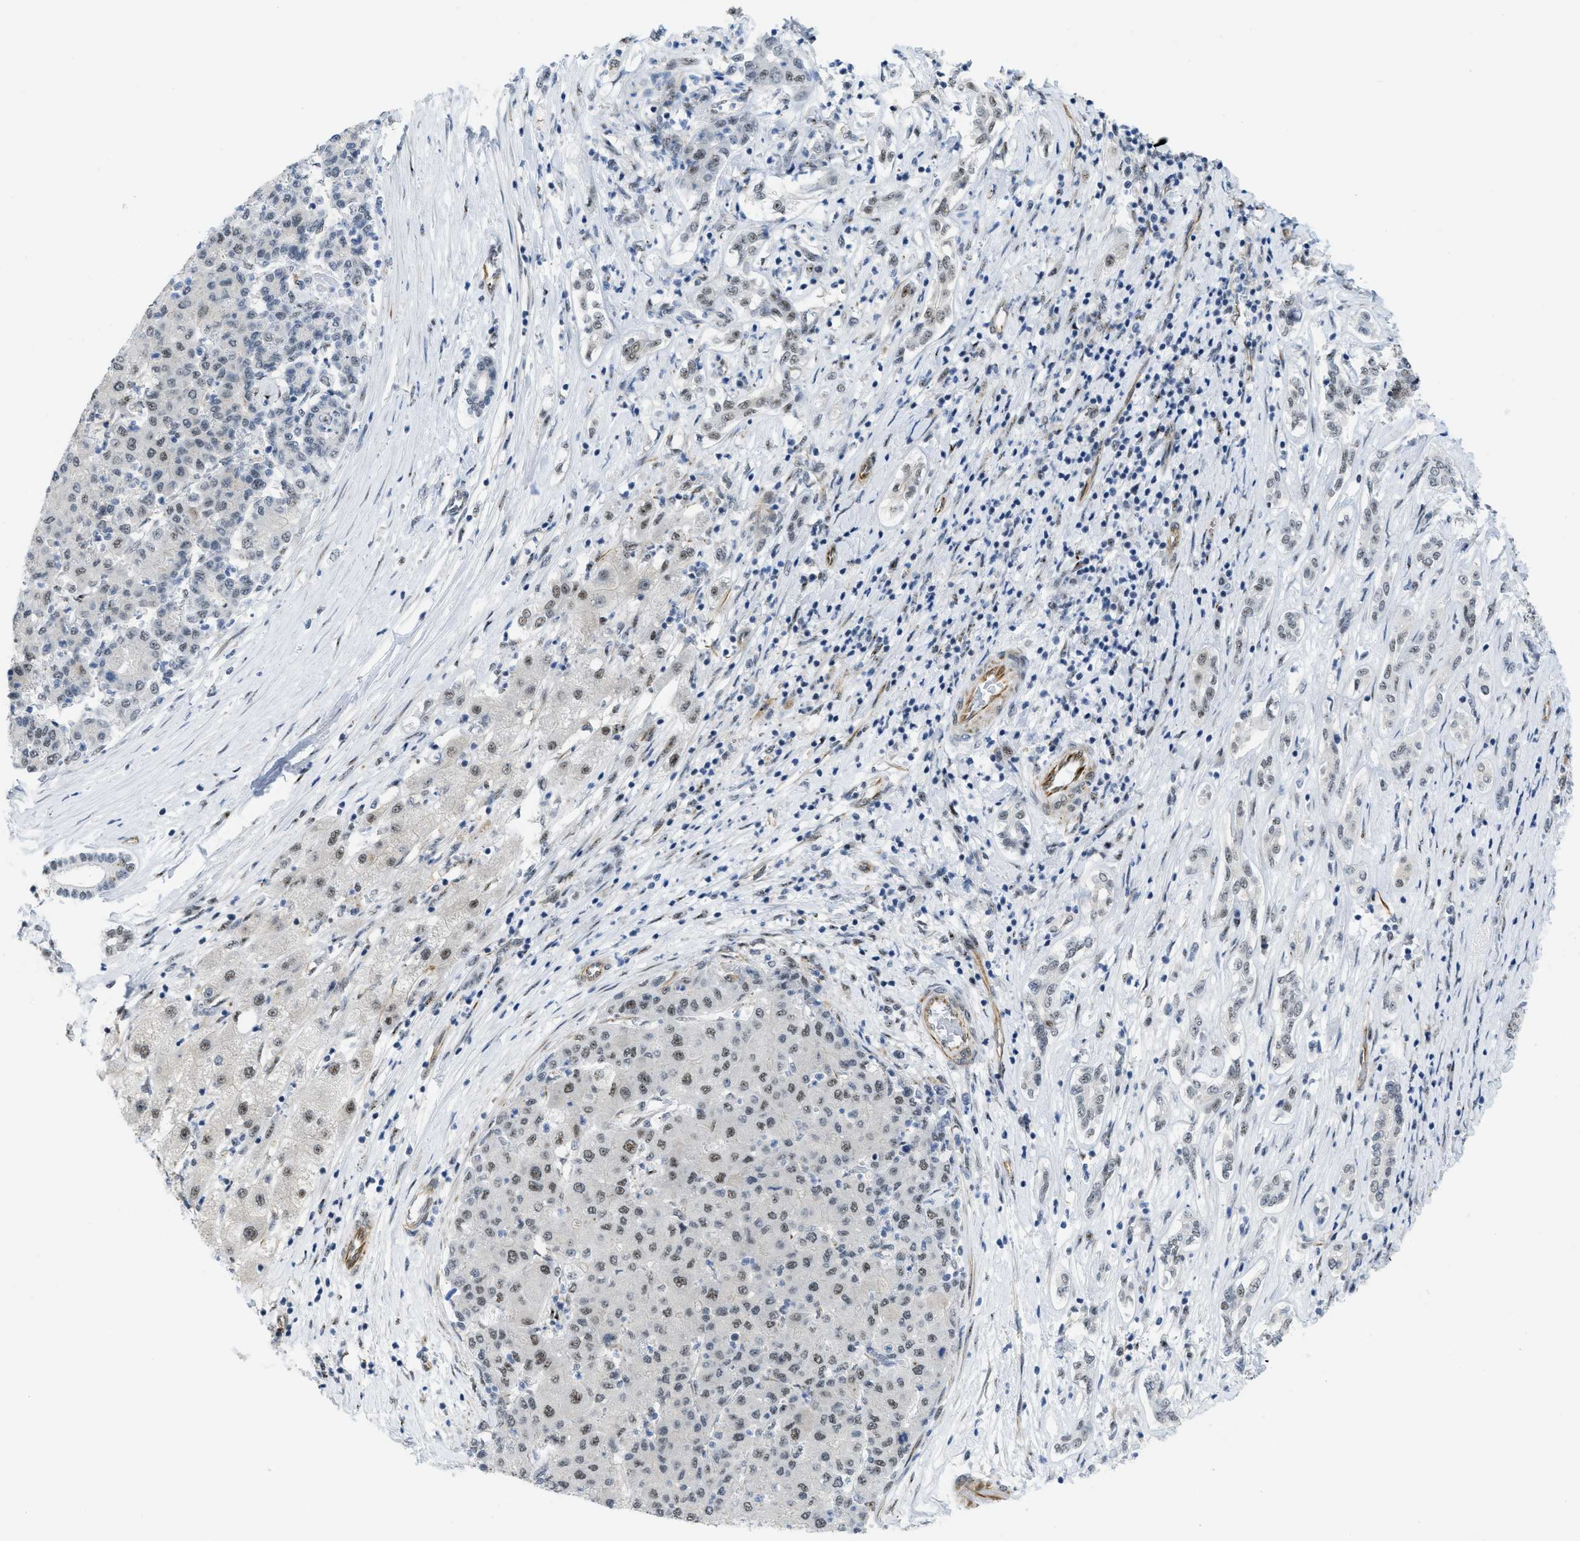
{"staining": {"intensity": "weak", "quantity": ">75%", "location": "nuclear"}, "tissue": "liver cancer", "cell_type": "Tumor cells", "image_type": "cancer", "snomed": [{"axis": "morphology", "description": "Carcinoma, Hepatocellular, NOS"}, {"axis": "topography", "description": "Liver"}], "caption": "Liver cancer (hepatocellular carcinoma) stained with DAB IHC reveals low levels of weak nuclear staining in about >75% of tumor cells.", "gene": "LRRC8B", "patient": {"sex": "male", "age": 65}}